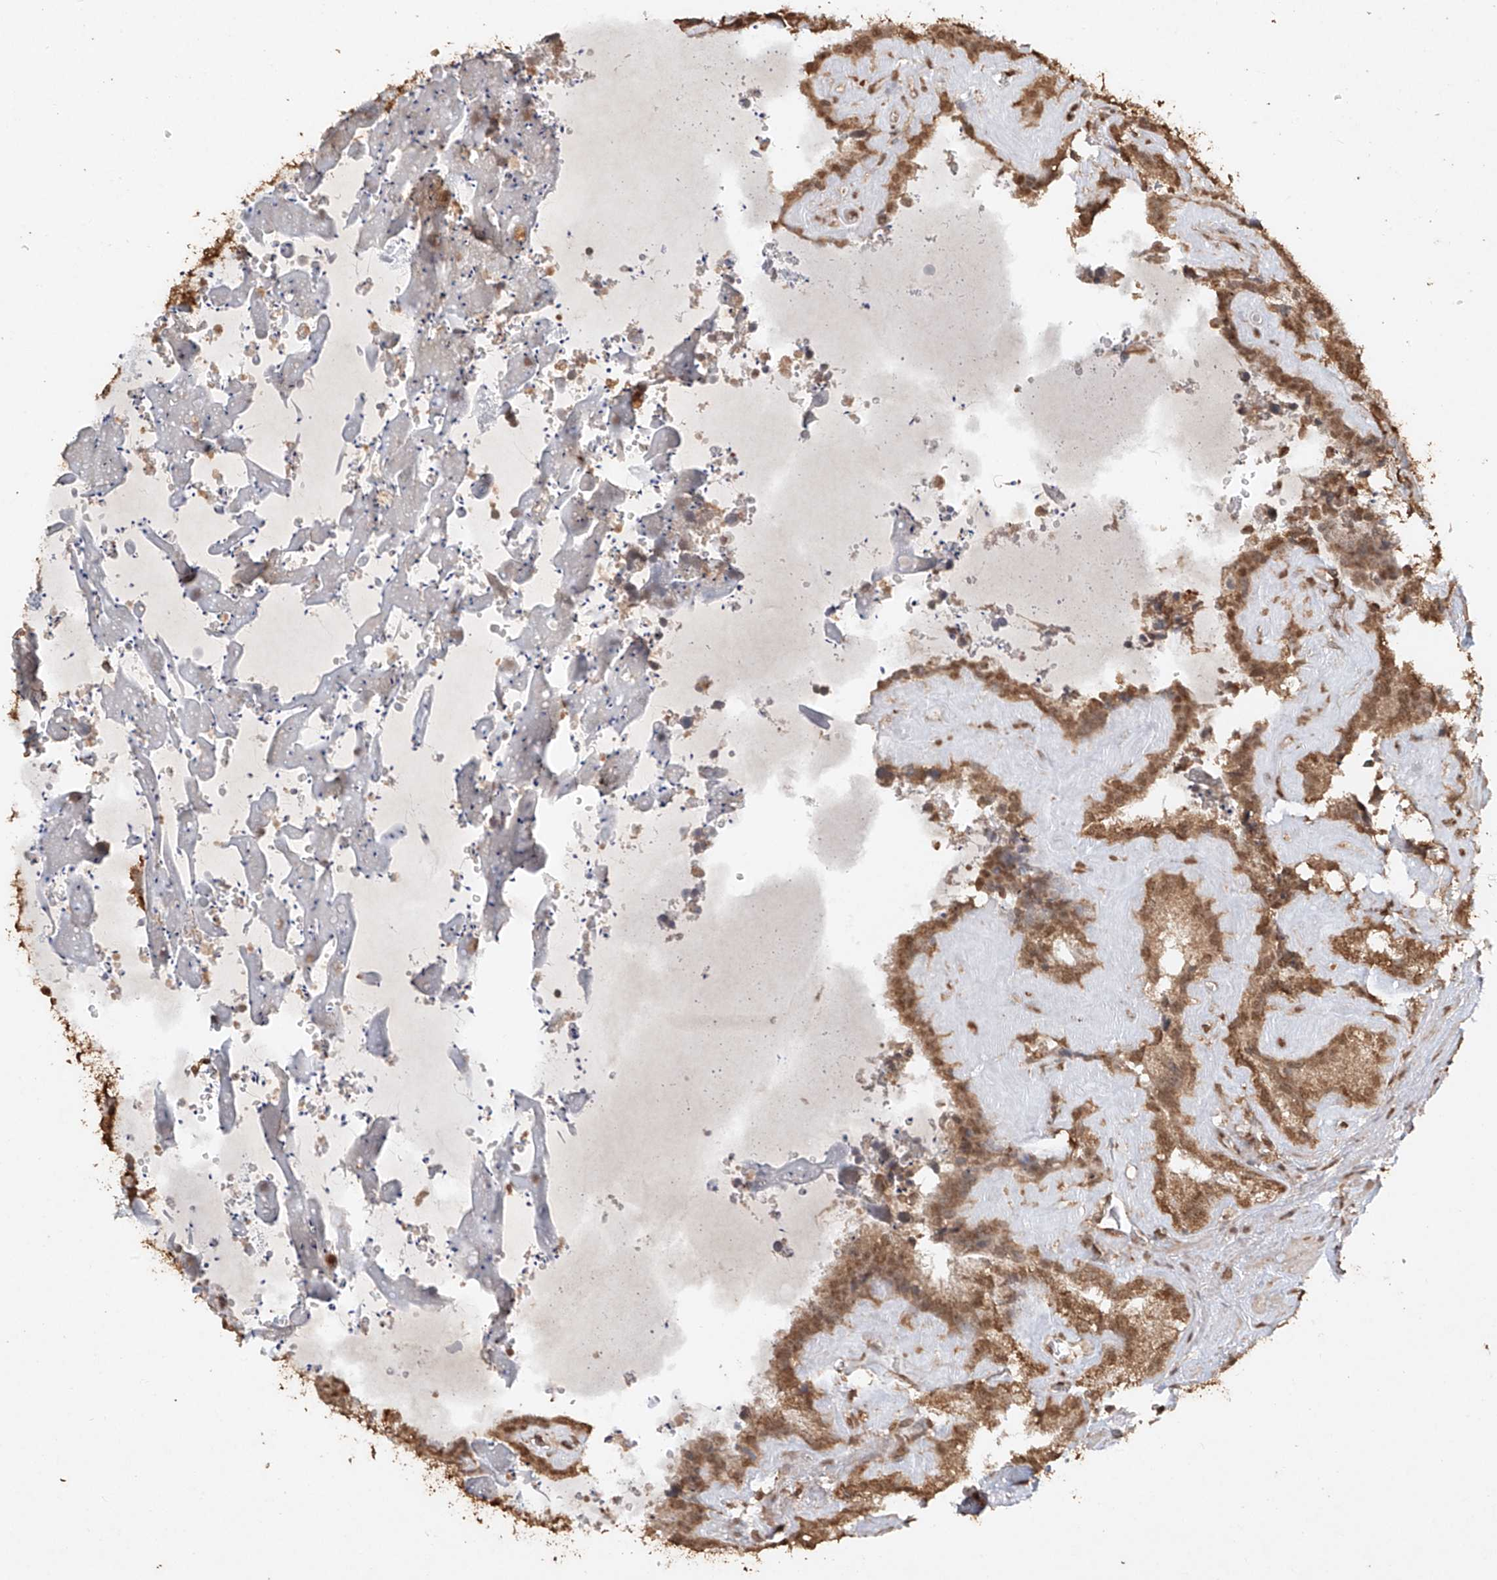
{"staining": {"intensity": "moderate", "quantity": ">75%", "location": "cytoplasmic/membranous,nuclear"}, "tissue": "seminal vesicle", "cell_type": "Glandular cells", "image_type": "normal", "snomed": [{"axis": "morphology", "description": "Normal tissue, NOS"}, {"axis": "topography", "description": "Prostate"}, {"axis": "topography", "description": "Seminal veicle"}], "caption": "Immunohistochemistry of benign seminal vesicle displays medium levels of moderate cytoplasmic/membranous,nuclear expression in about >75% of glandular cells.", "gene": "TIGAR", "patient": {"sex": "male", "age": 59}}